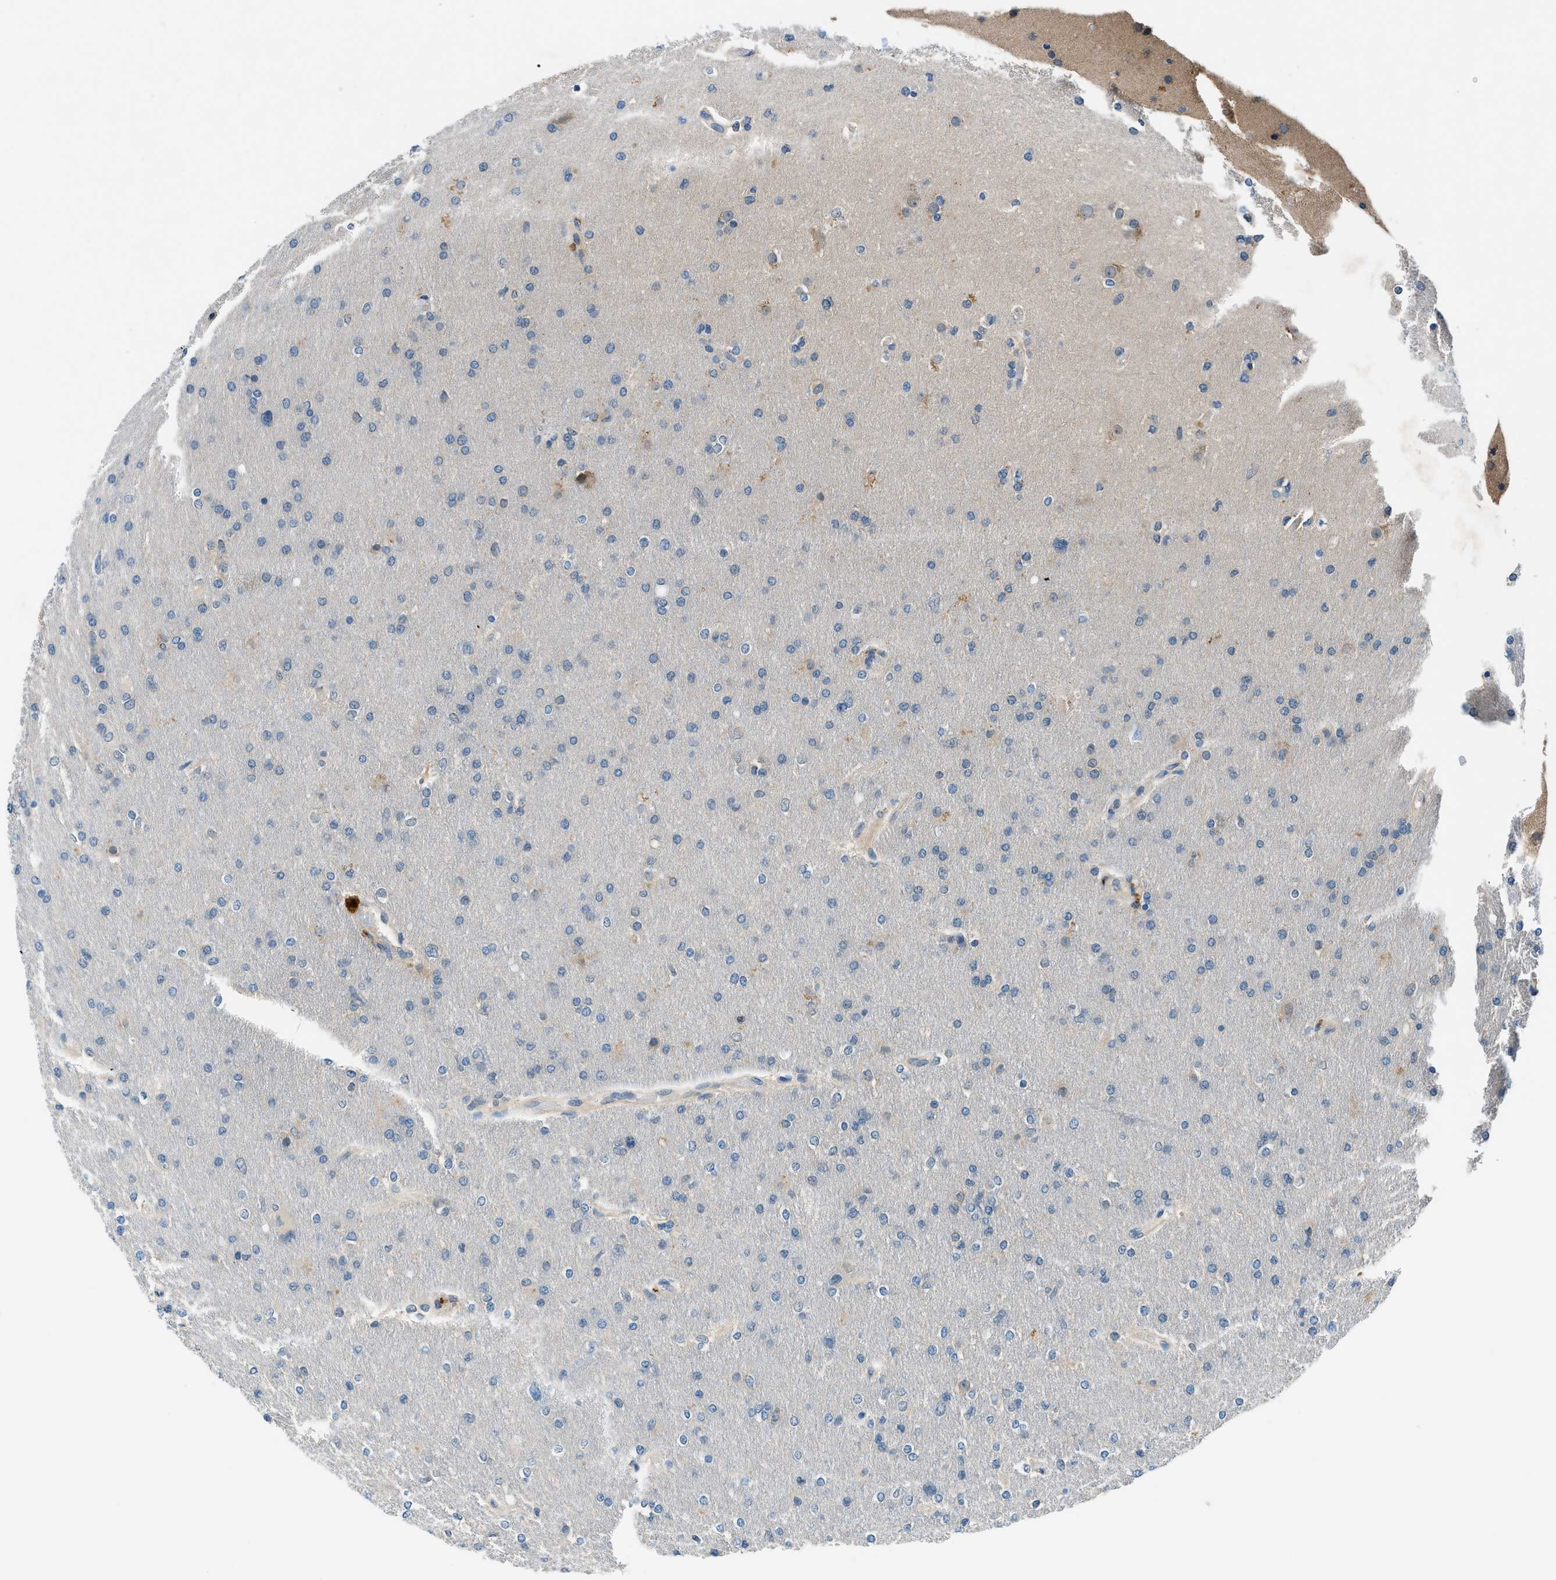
{"staining": {"intensity": "negative", "quantity": "none", "location": "none"}, "tissue": "glioma", "cell_type": "Tumor cells", "image_type": "cancer", "snomed": [{"axis": "morphology", "description": "Glioma, malignant, High grade"}, {"axis": "topography", "description": "Cerebral cortex"}], "caption": "IHC of glioma shows no expression in tumor cells.", "gene": "ACP1", "patient": {"sex": "female", "age": 36}}